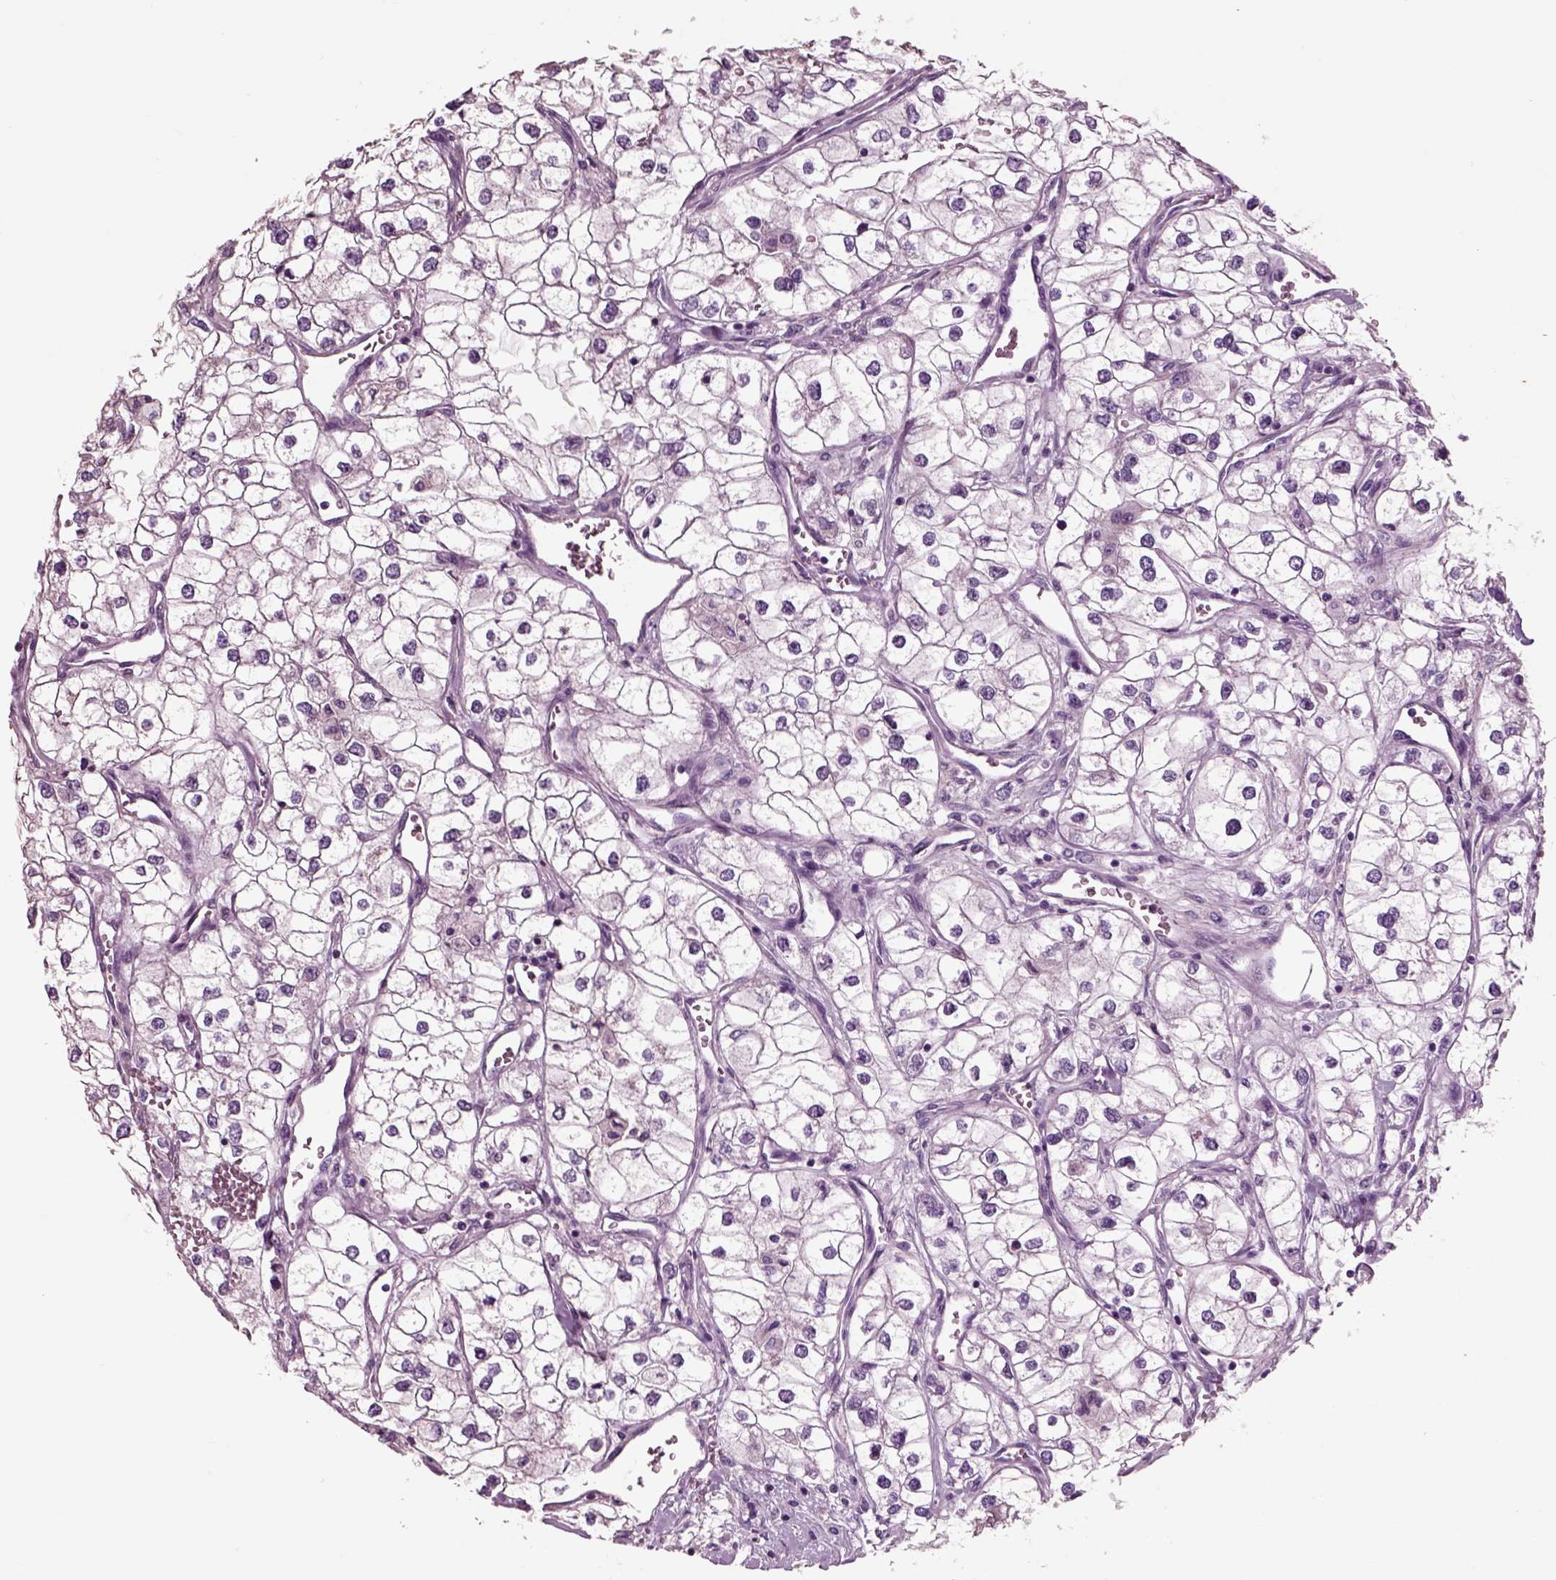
{"staining": {"intensity": "negative", "quantity": "none", "location": "none"}, "tissue": "renal cancer", "cell_type": "Tumor cells", "image_type": "cancer", "snomed": [{"axis": "morphology", "description": "Adenocarcinoma, NOS"}, {"axis": "topography", "description": "Kidney"}], "caption": "DAB (3,3'-diaminobenzidine) immunohistochemical staining of renal cancer exhibits no significant staining in tumor cells. Brightfield microscopy of immunohistochemistry stained with DAB (brown) and hematoxylin (blue), captured at high magnification.", "gene": "CHGB", "patient": {"sex": "male", "age": 59}}